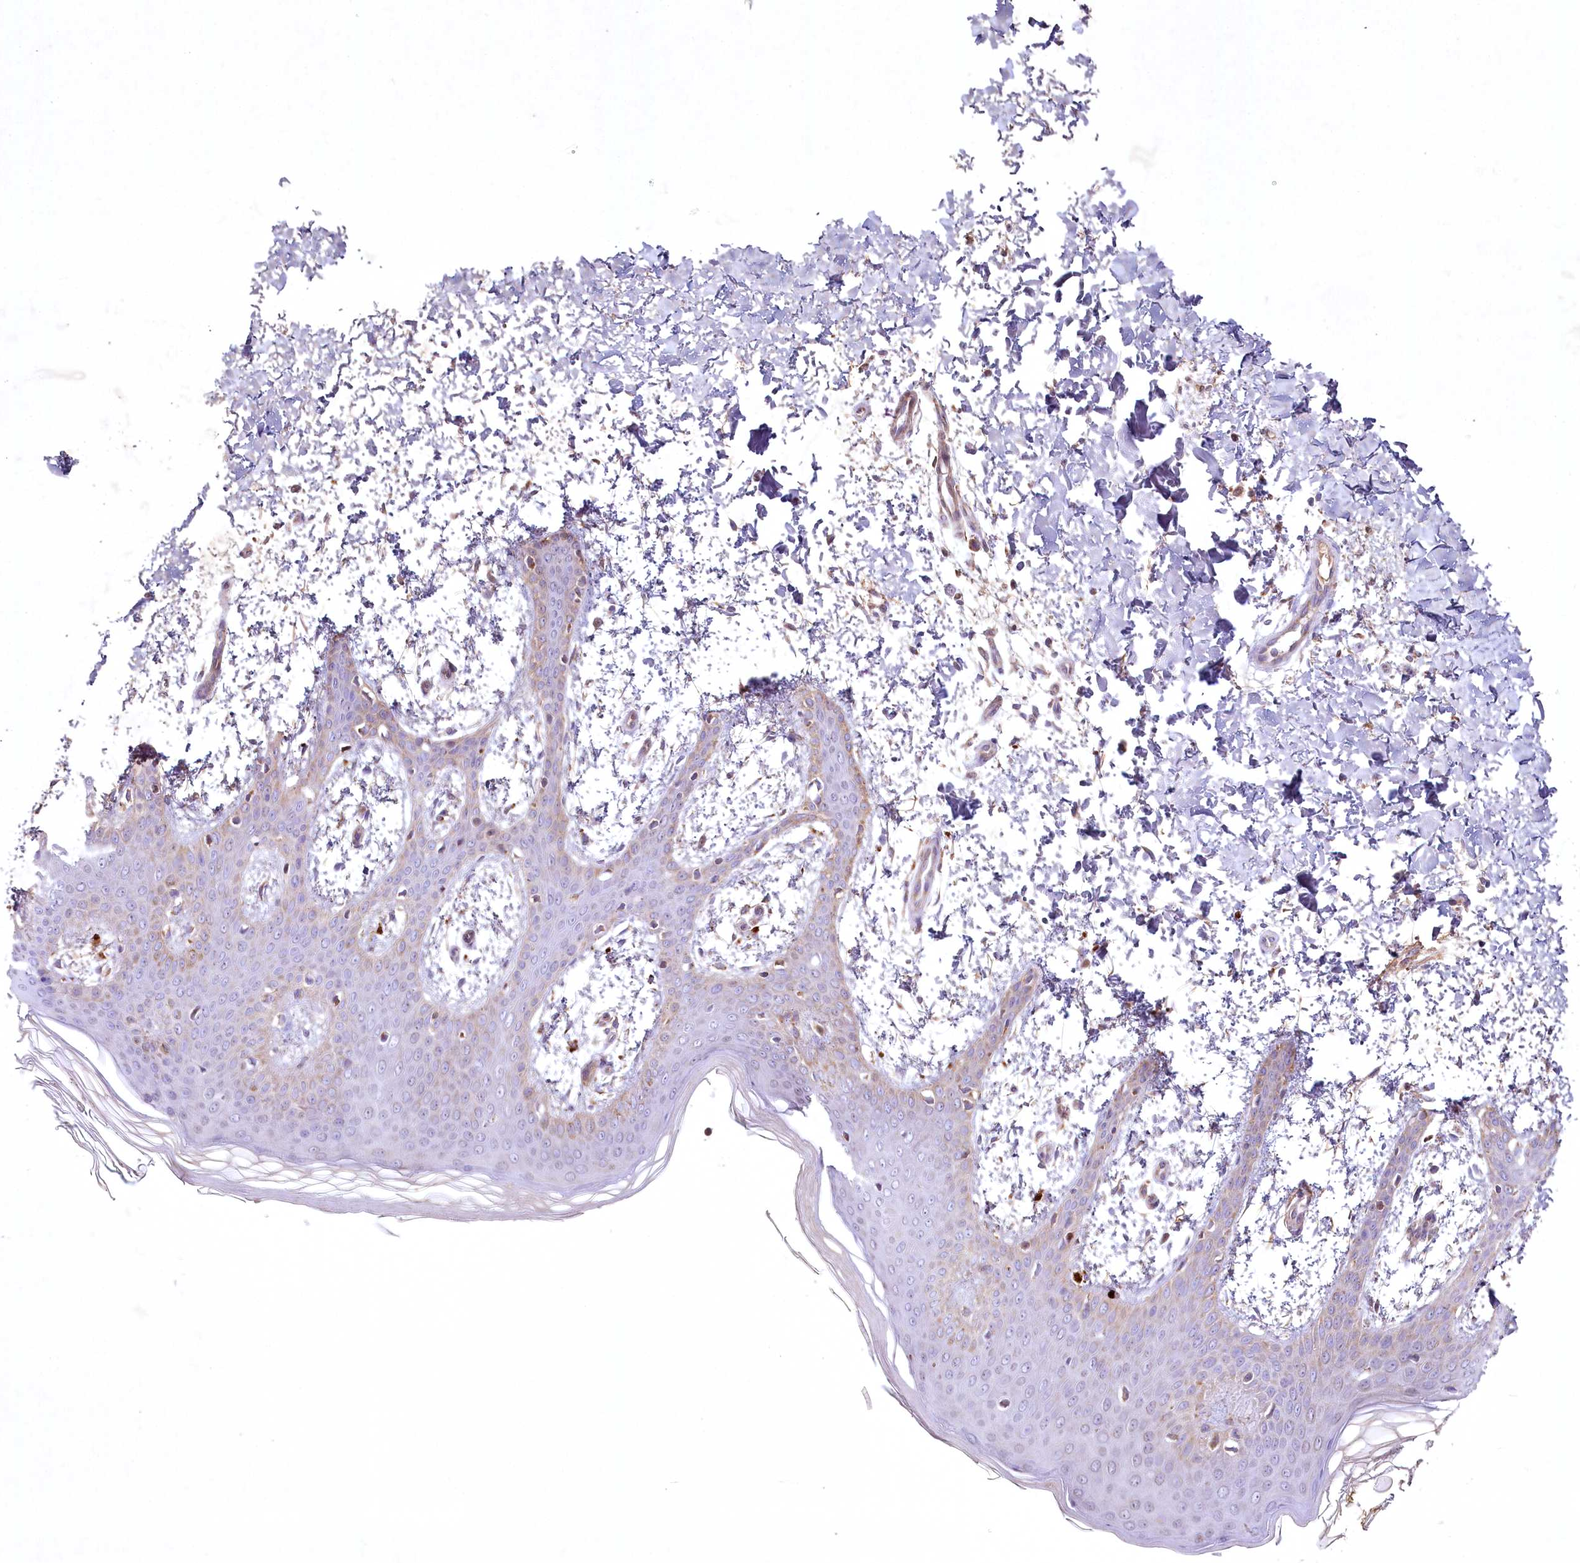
{"staining": {"intensity": "weak", "quantity": ">75%", "location": "cytoplasmic/membranous"}, "tissue": "skin", "cell_type": "Fibroblasts", "image_type": "normal", "snomed": [{"axis": "morphology", "description": "Normal tissue, NOS"}, {"axis": "topography", "description": "Skin"}], "caption": "A low amount of weak cytoplasmic/membranous expression is appreciated in approximately >75% of fibroblasts in normal skin. (brown staining indicates protein expression, while blue staining denotes nuclei).", "gene": "MRPL44", "patient": {"sex": "male", "age": 36}}